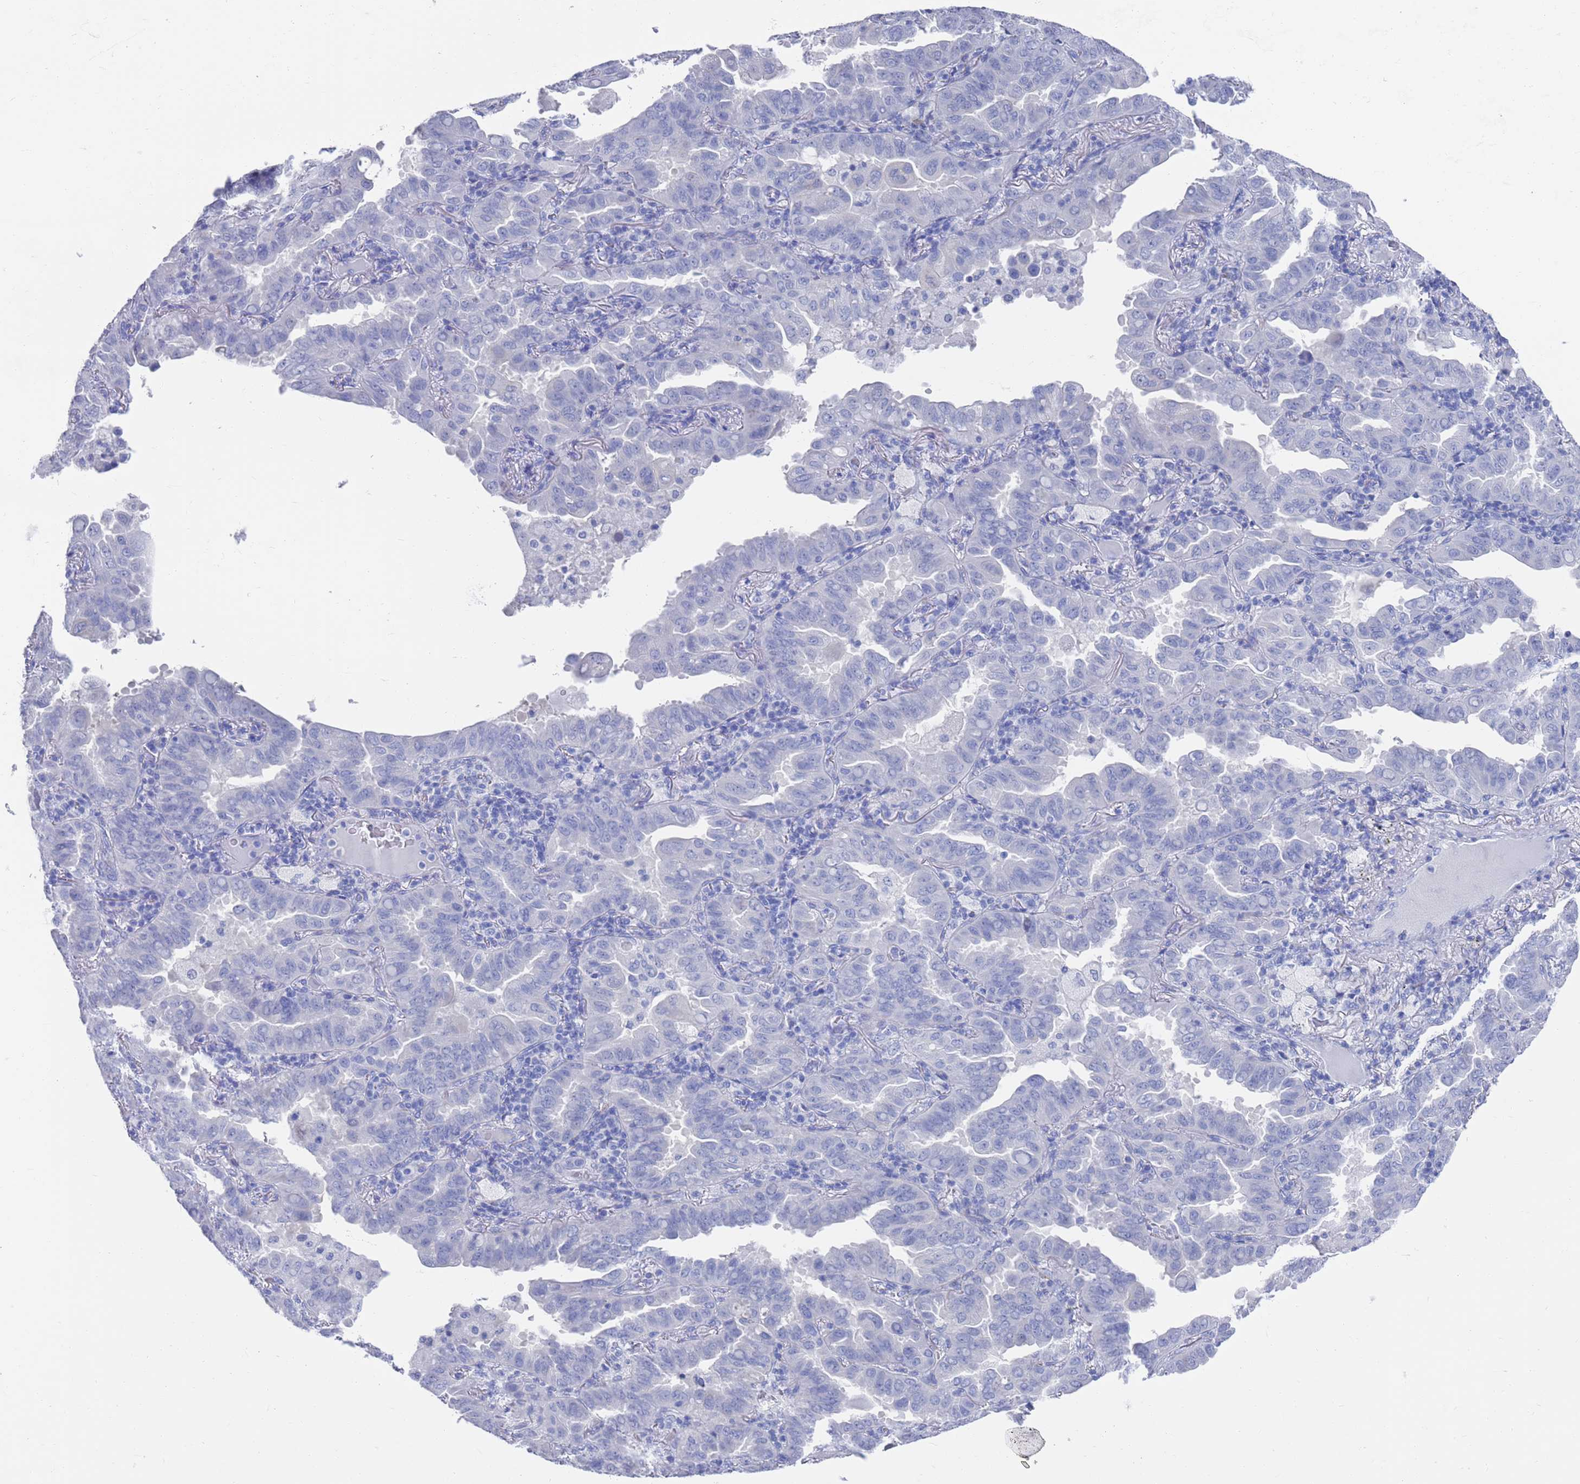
{"staining": {"intensity": "negative", "quantity": "none", "location": "none"}, "tissue": "lung cancer", "cell_type": "Tumor cells", "image_type": "cancer", "snomed": [{"axis": "morphology", "description": "Adenocarcinoma, NOS"}, {"axis": "topography", "description": "Lung"}], "caption": "Immunohistochemical staining of adenocarcinoma (lung) demonstrates no significant staining in tumor cells.", "gene": "MTMR2", "patient": {"sex": "male", "age": 64}}